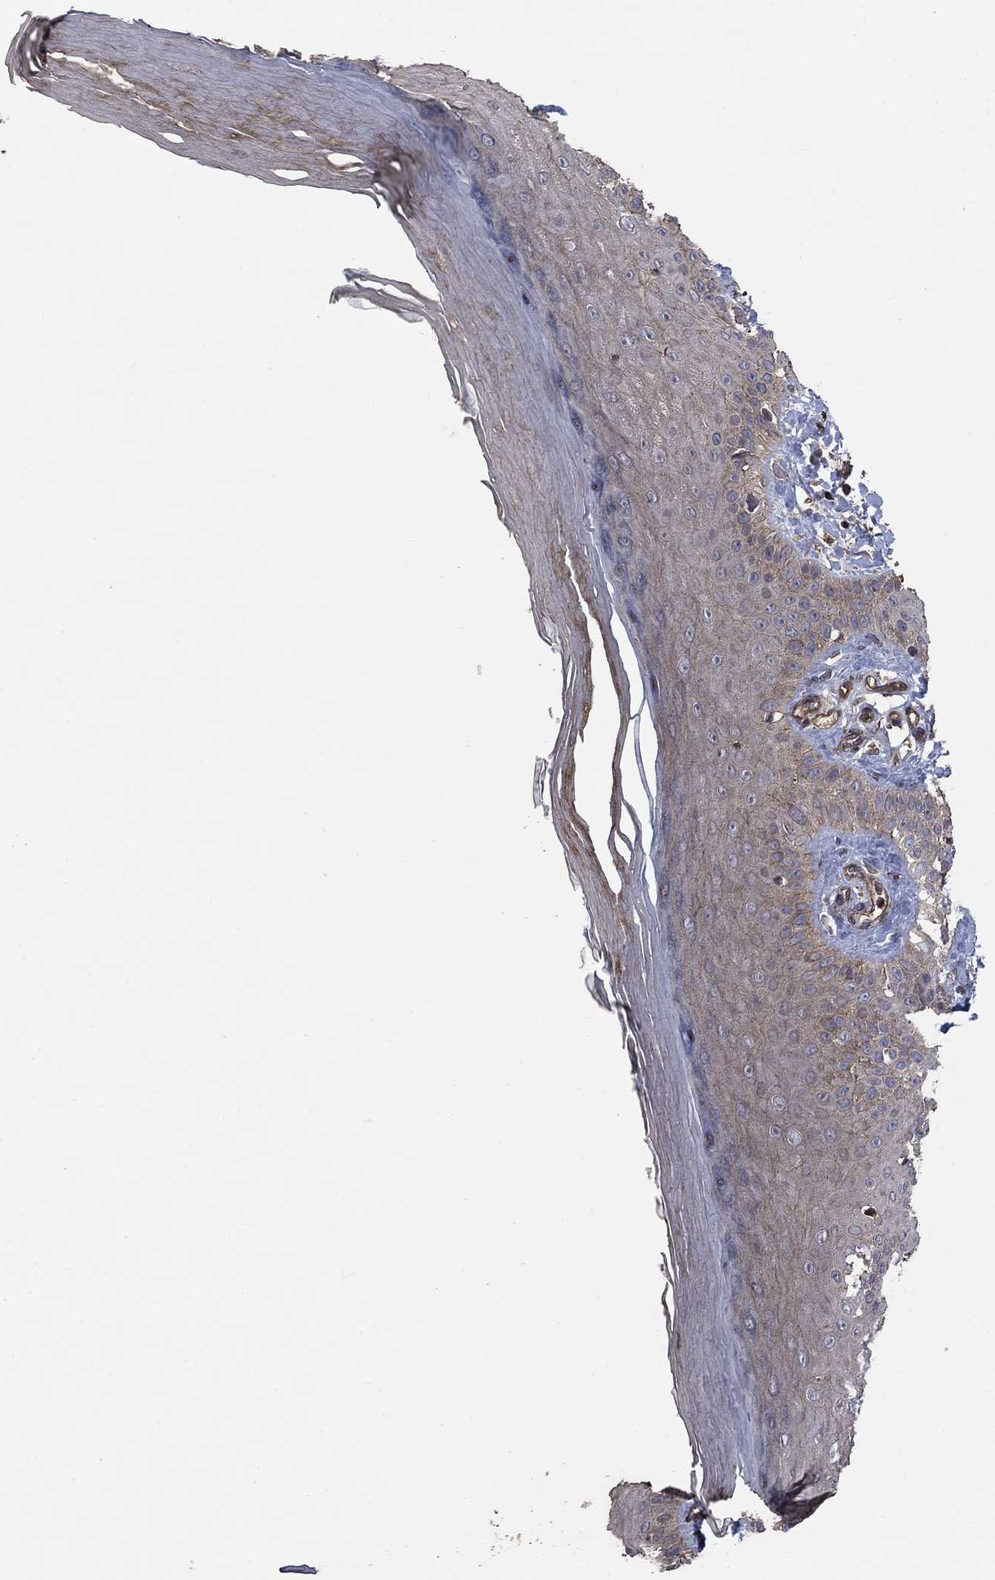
{"staining": {"intensity": "negative", "quantity": "none", "location": "none"}, "tissue": "skin", "cell_type": "Fibroblasts", "image_type": "normal", "snomed": [{"axis": "morphology", "description": "Normal tissue, NOS"}, {"axis": "morphology", "description": "Inflammation, NOS"}, {"axis": "morphology", "description": "Fibrosis, NOS"}, {"axis": "topography", "description": "Skin"}], "caption": "Immunohistochemical staining of benign human skin demonstrates no significant expression in fibroblasts. The staining is performed using DAB brown chromogen with nuclei counter-stained in using hematoxylin.", "gene": "PDE3A", "patient": {"sex": "male", "age": 71}}